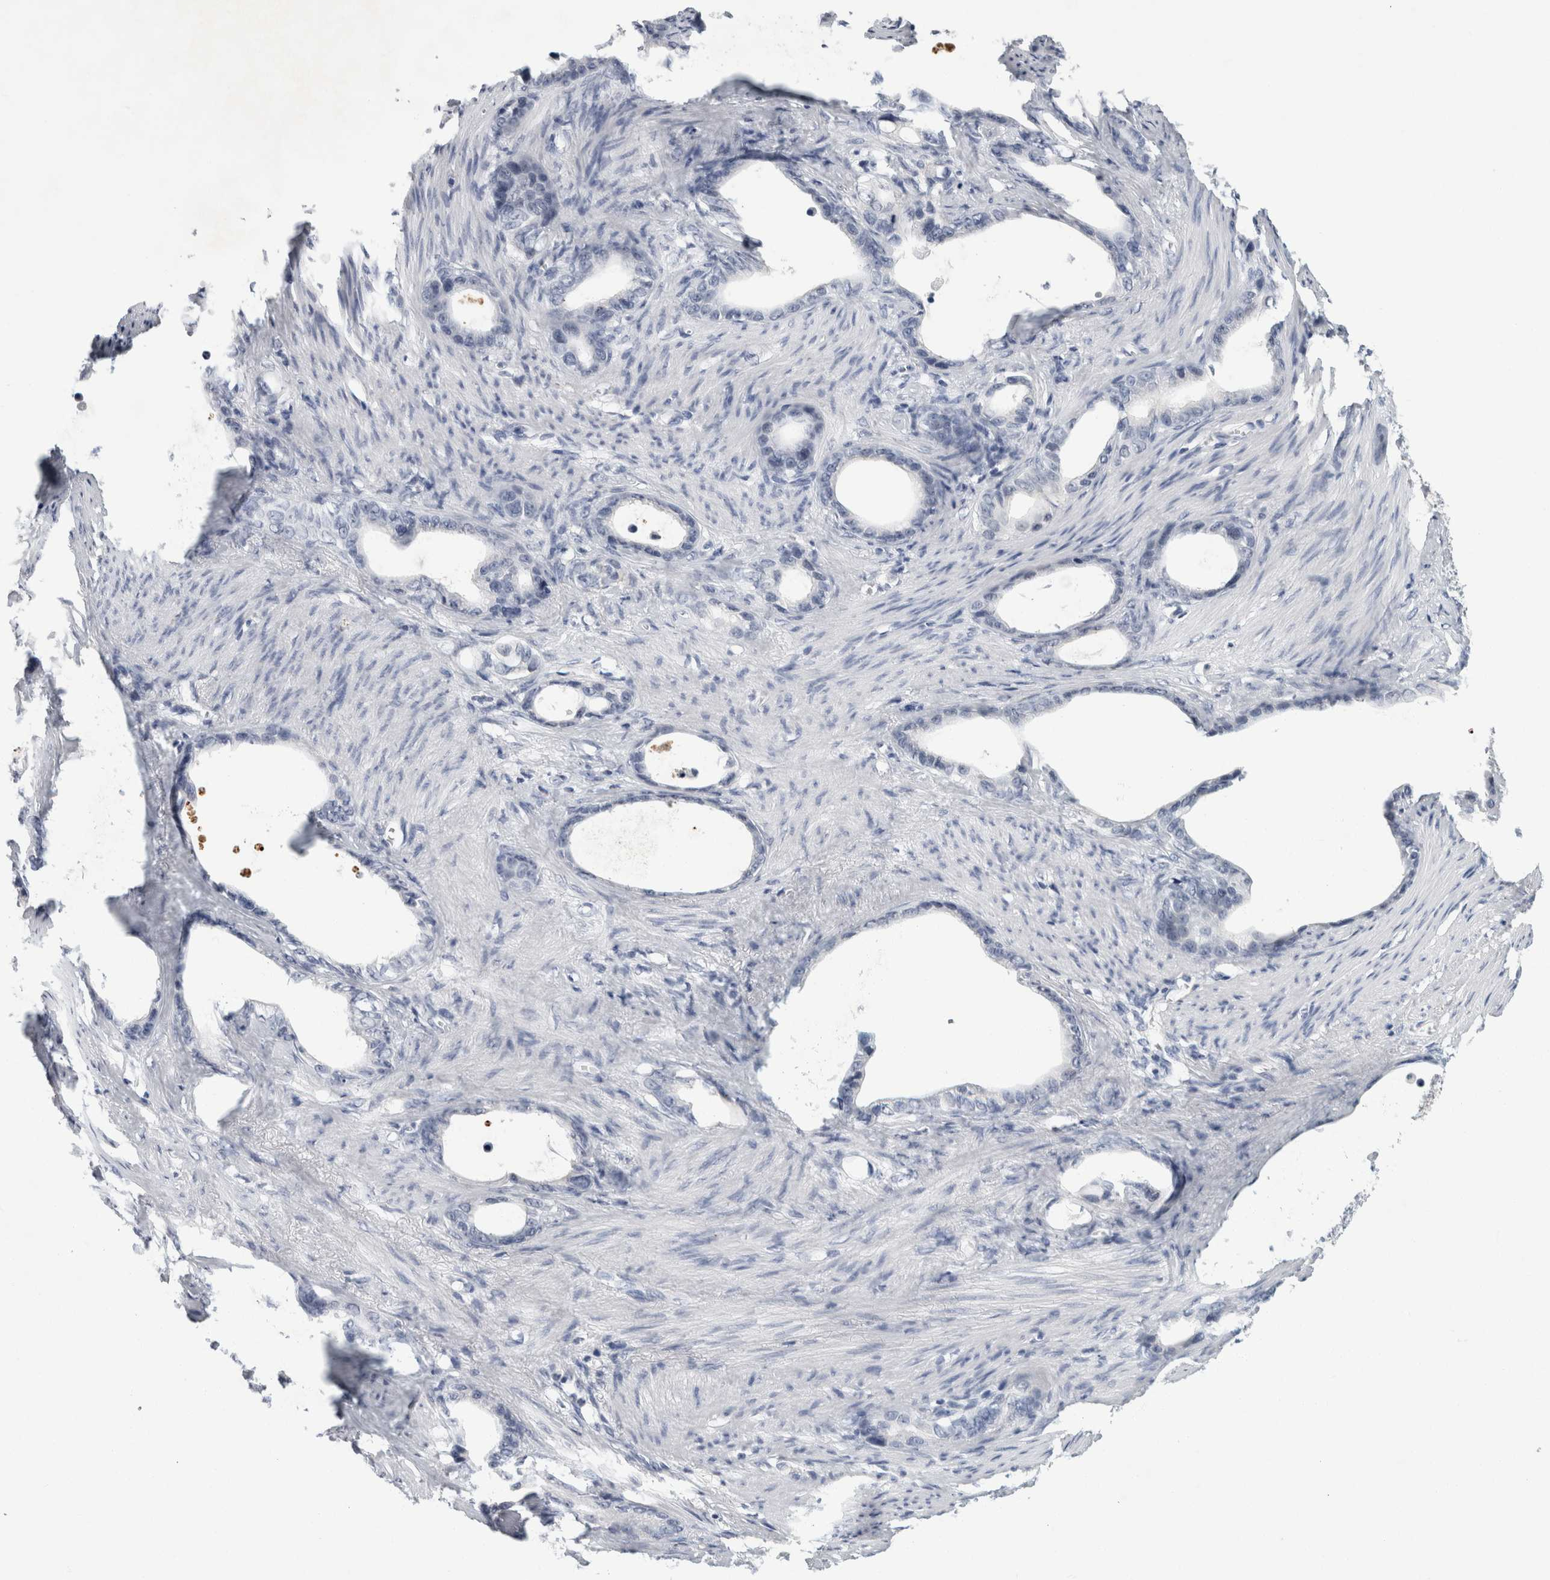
{"staining": {"intensity": "negative", "quantity": "none", "location": "none"}, "tissue": "stomach cancer", "cell_type": "Tumor cells", "image_type": "cancer", "snomed": [{"axis": "morphology", "description": "Adenocarcinoma, NOS"}, {"axis": "topography", "description": "Stomach"}], "caption": "Tumor cells show no significant protein staining in adenocarcinoma (stomach).", "gene": "NIPA1", "patient": {"sex": "female", "age": 75}}